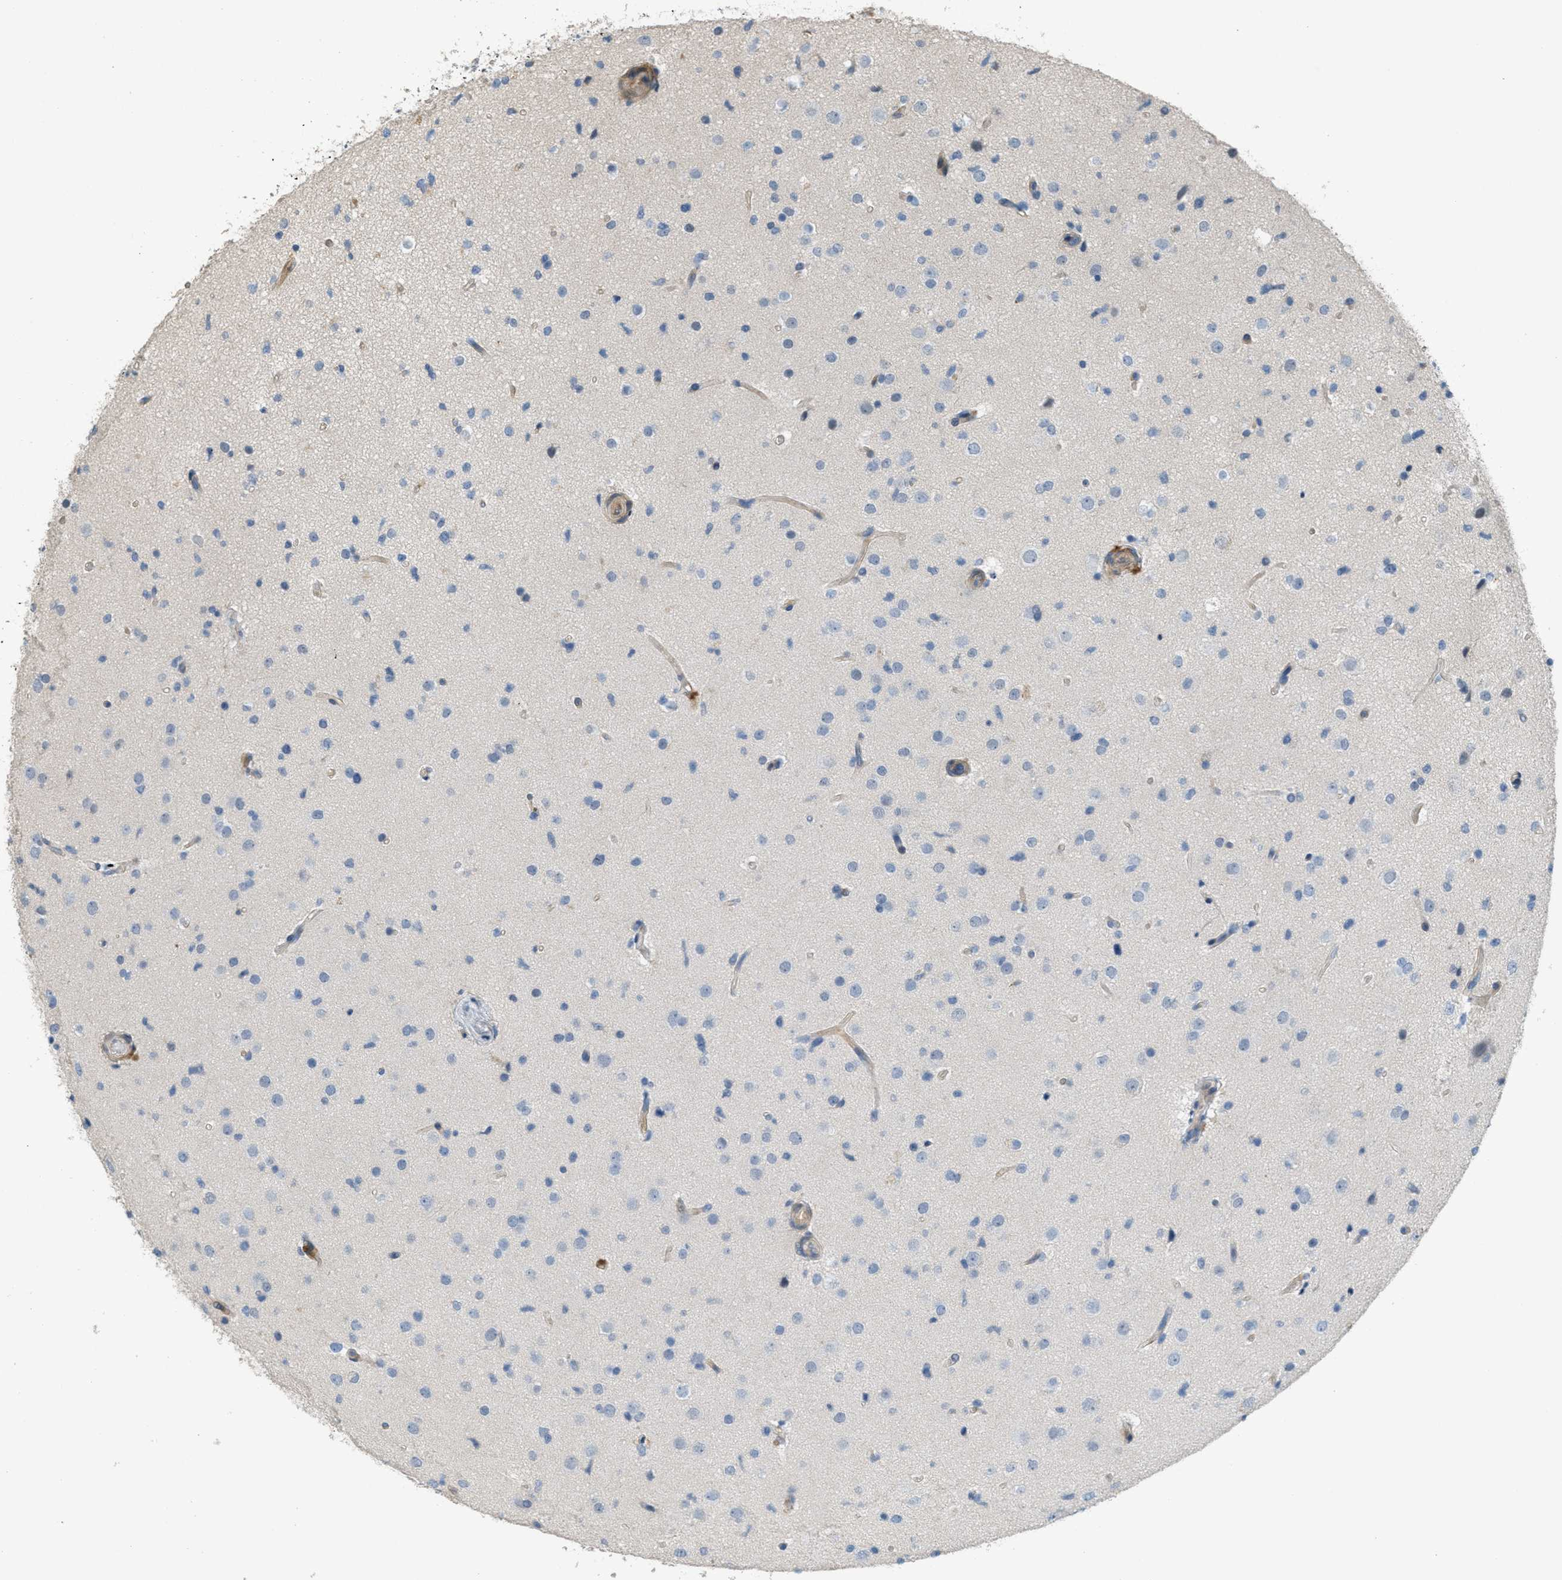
{"staining": {"intensity": "negative", "quantity": "none", "location": "none"}, "tissue": "glioma", "cell_type": "Tumor cells", "image_type": "cancer", "snomed": [{"axis": "morphology", "description": "Glioma, malignant, High grade"}, {"axis": "topography", "description": "Brain"}], "caption": "Glioma was stained to show a protein in brown. There is no significant expression in tumor cells.", "gene": "ADCY5", "patient": {"sex": "male", "age": 33}}